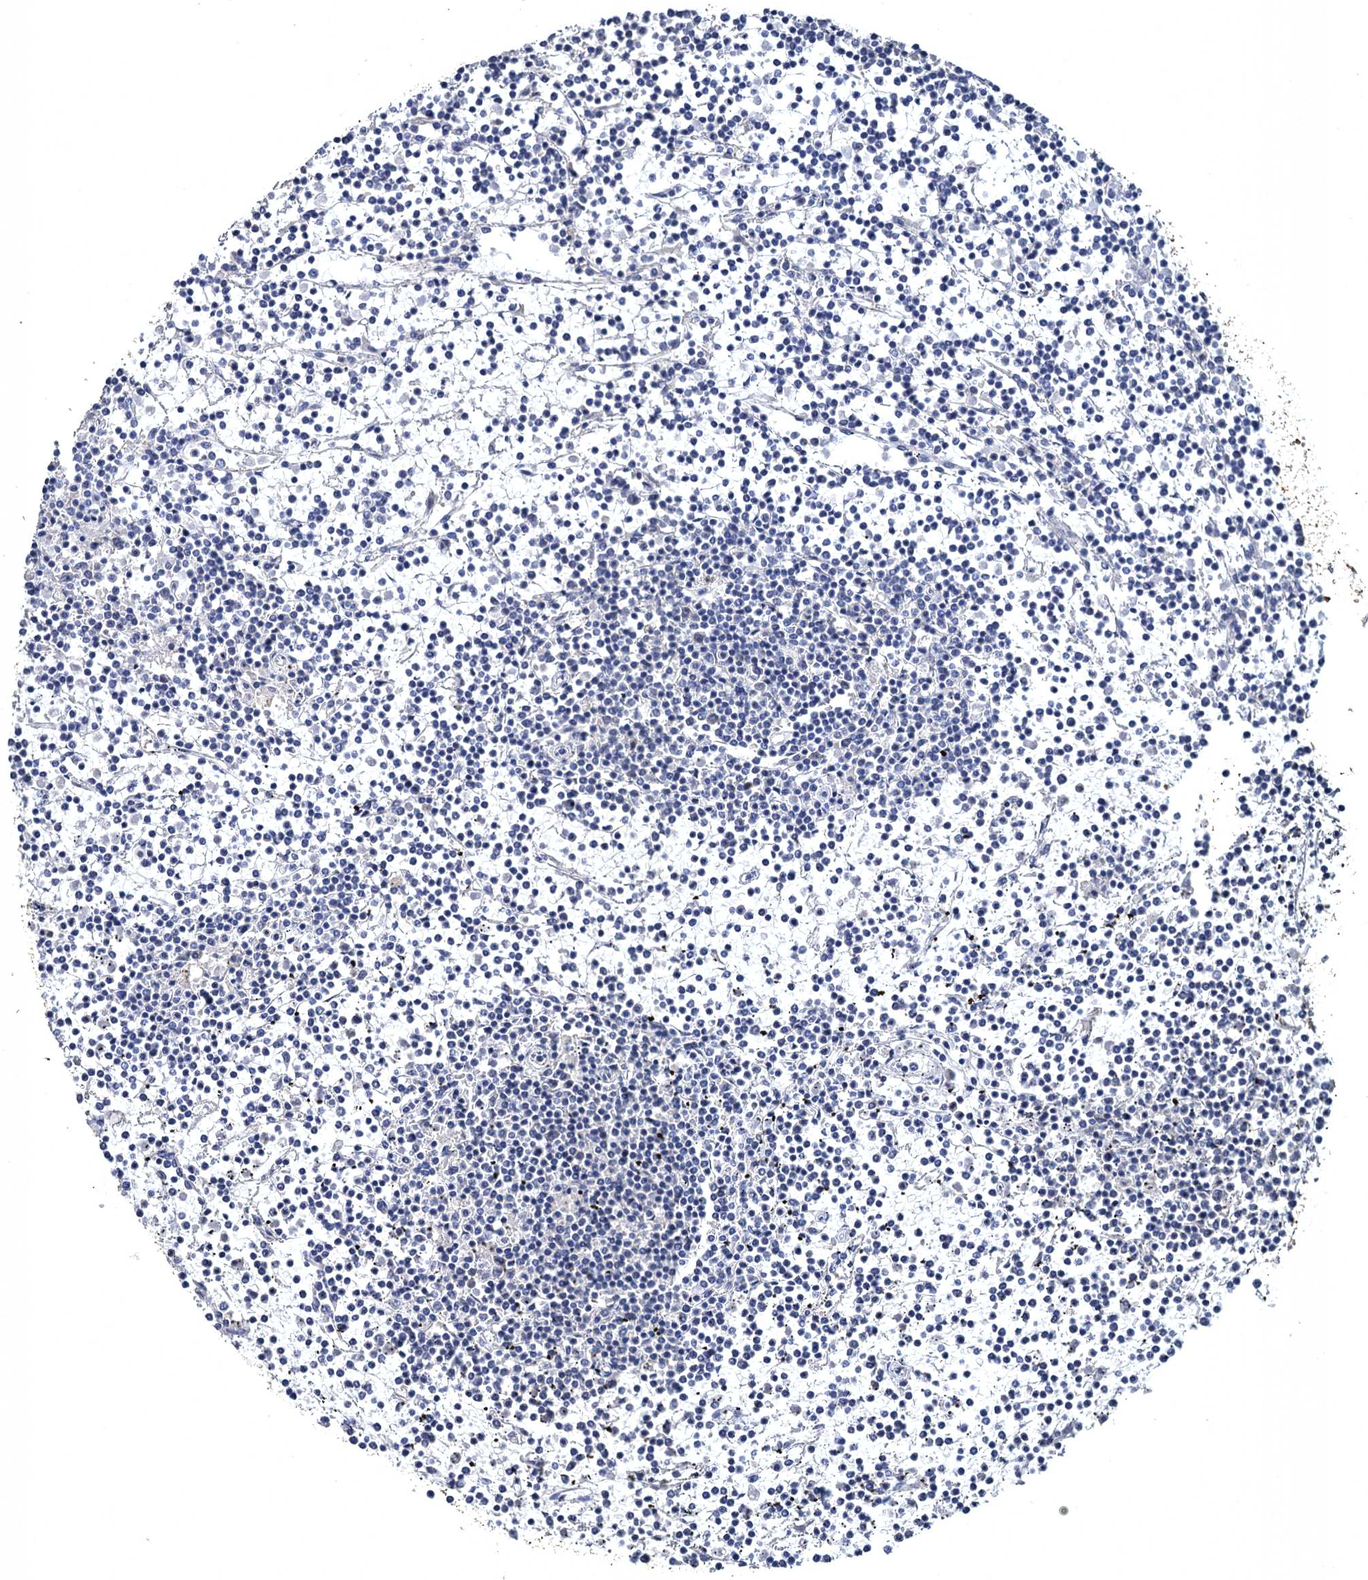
{"staining": {"intensity": "negative", "quantity": "none", "location": "none"}, "tissue": "lymphoma", "cell_type": "Tumor cells", "image_type": "cancer", "snomed": [{"axis": "morphology", "description": "Malignant lymphoma, non-Hodgkin's type, Low grade"}, {"axis": "topography", "description": "Spleen"}], "caption": "The histopathology image demonstrates no staining of tumor cells in malignant lymphoma, non-Hodgkin's type (low-grade). Nuclei are stained in blue.", "gene": "ATP9A", "patient": {"sex": "female", "age": 19}}